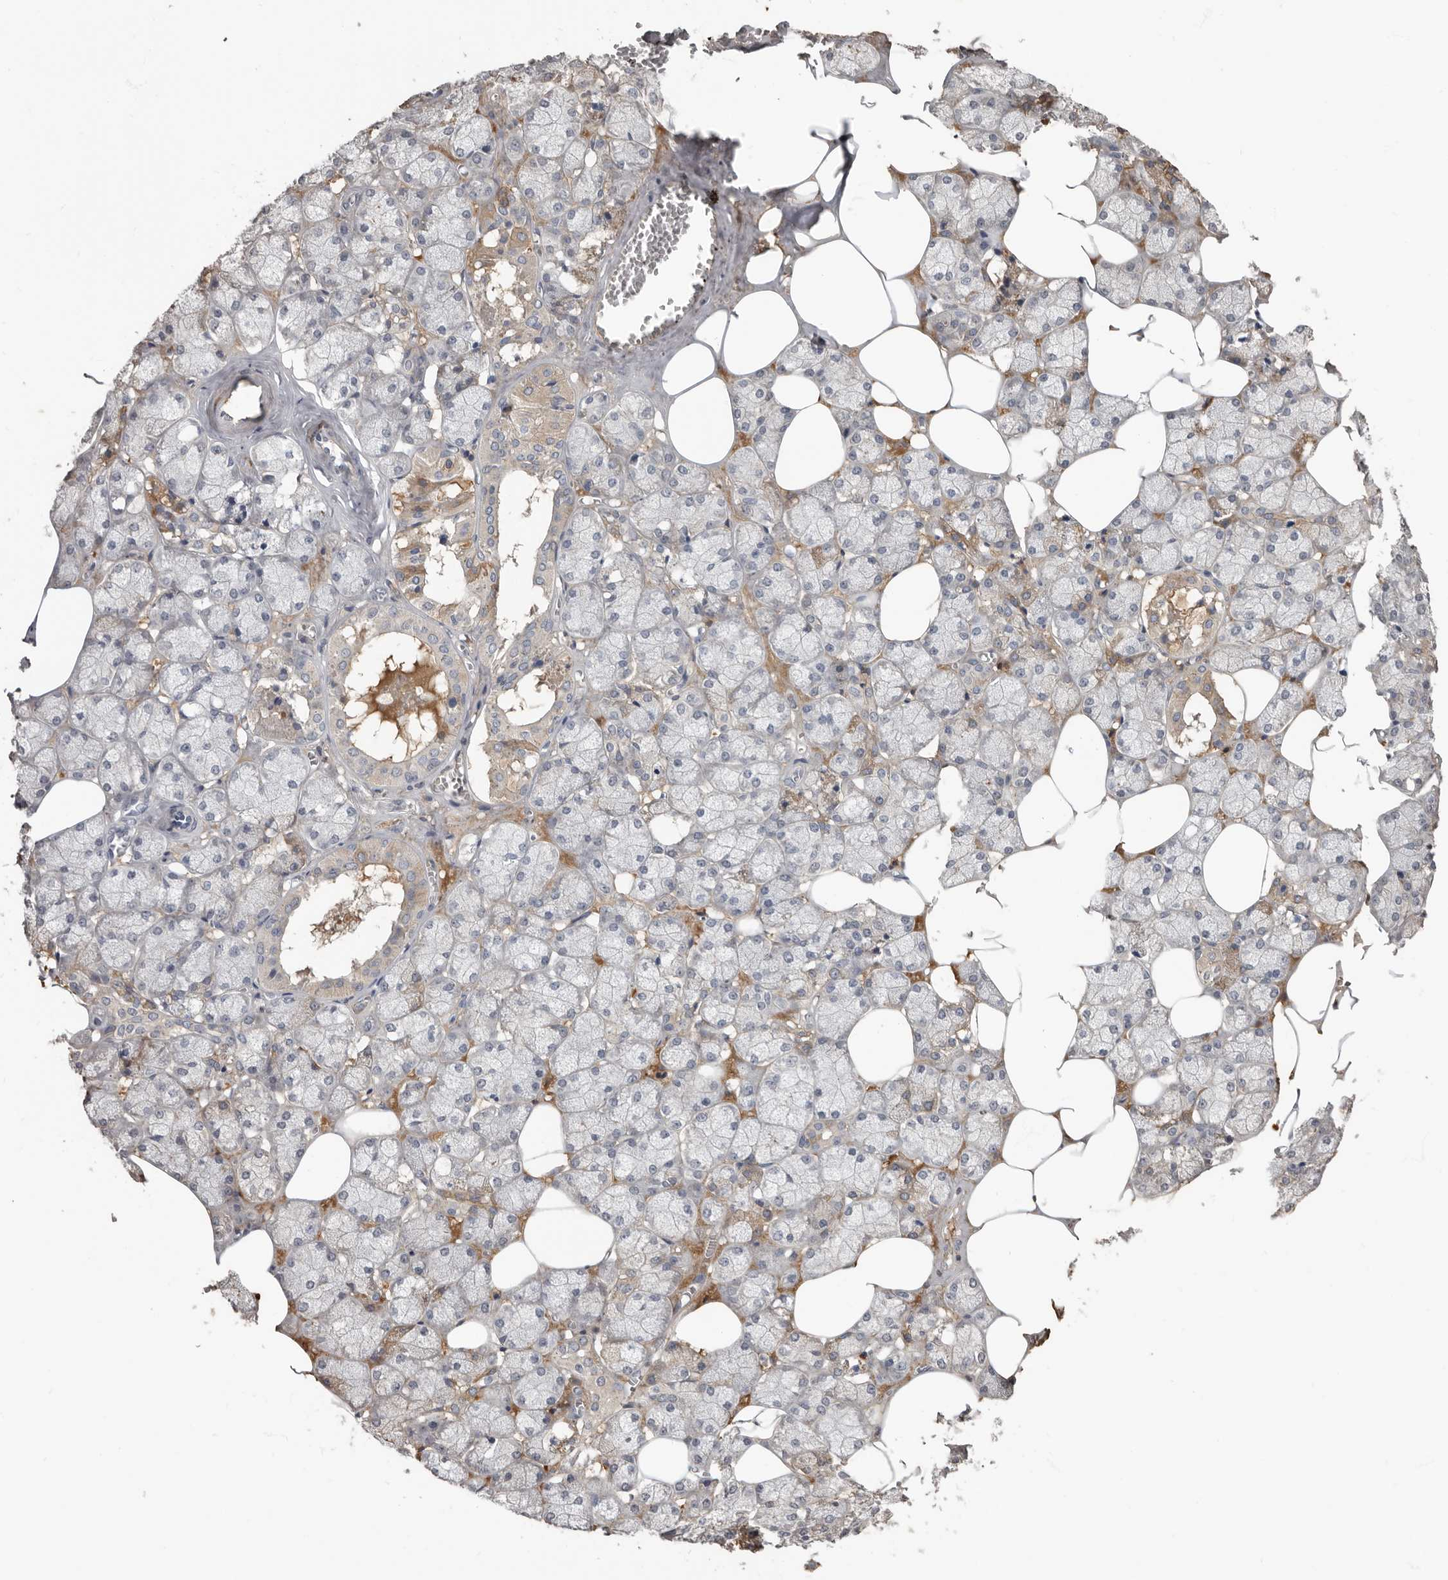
{"staining": {"intensity": "weak", "quantity": "<25%", "location": "cytoplasmic/membranous"}, "tissue": "salivary gland", "cell_type": "Glandular cells", "image_type": "normal", "snomed": [{"axis": "morphology", "description": "Normal tissue, NOS"}, {"axis": "topography", "description": "Salivary gland"}], "caption": "This histopathology image is of benign salivary gland stained with immunohistochemistry (IHC) to label a protein in brown with the nuclei are counter-stained blue. There is no staining in glandular cells. (Stains: DAB (3,3'-diaminobenzidine) IHC with hematoxylin counter stain, Microscopy: brightfield microscopy at high magnification).", "gene": "LRGUK", "patient": {"sex": "male", "age": 62}}